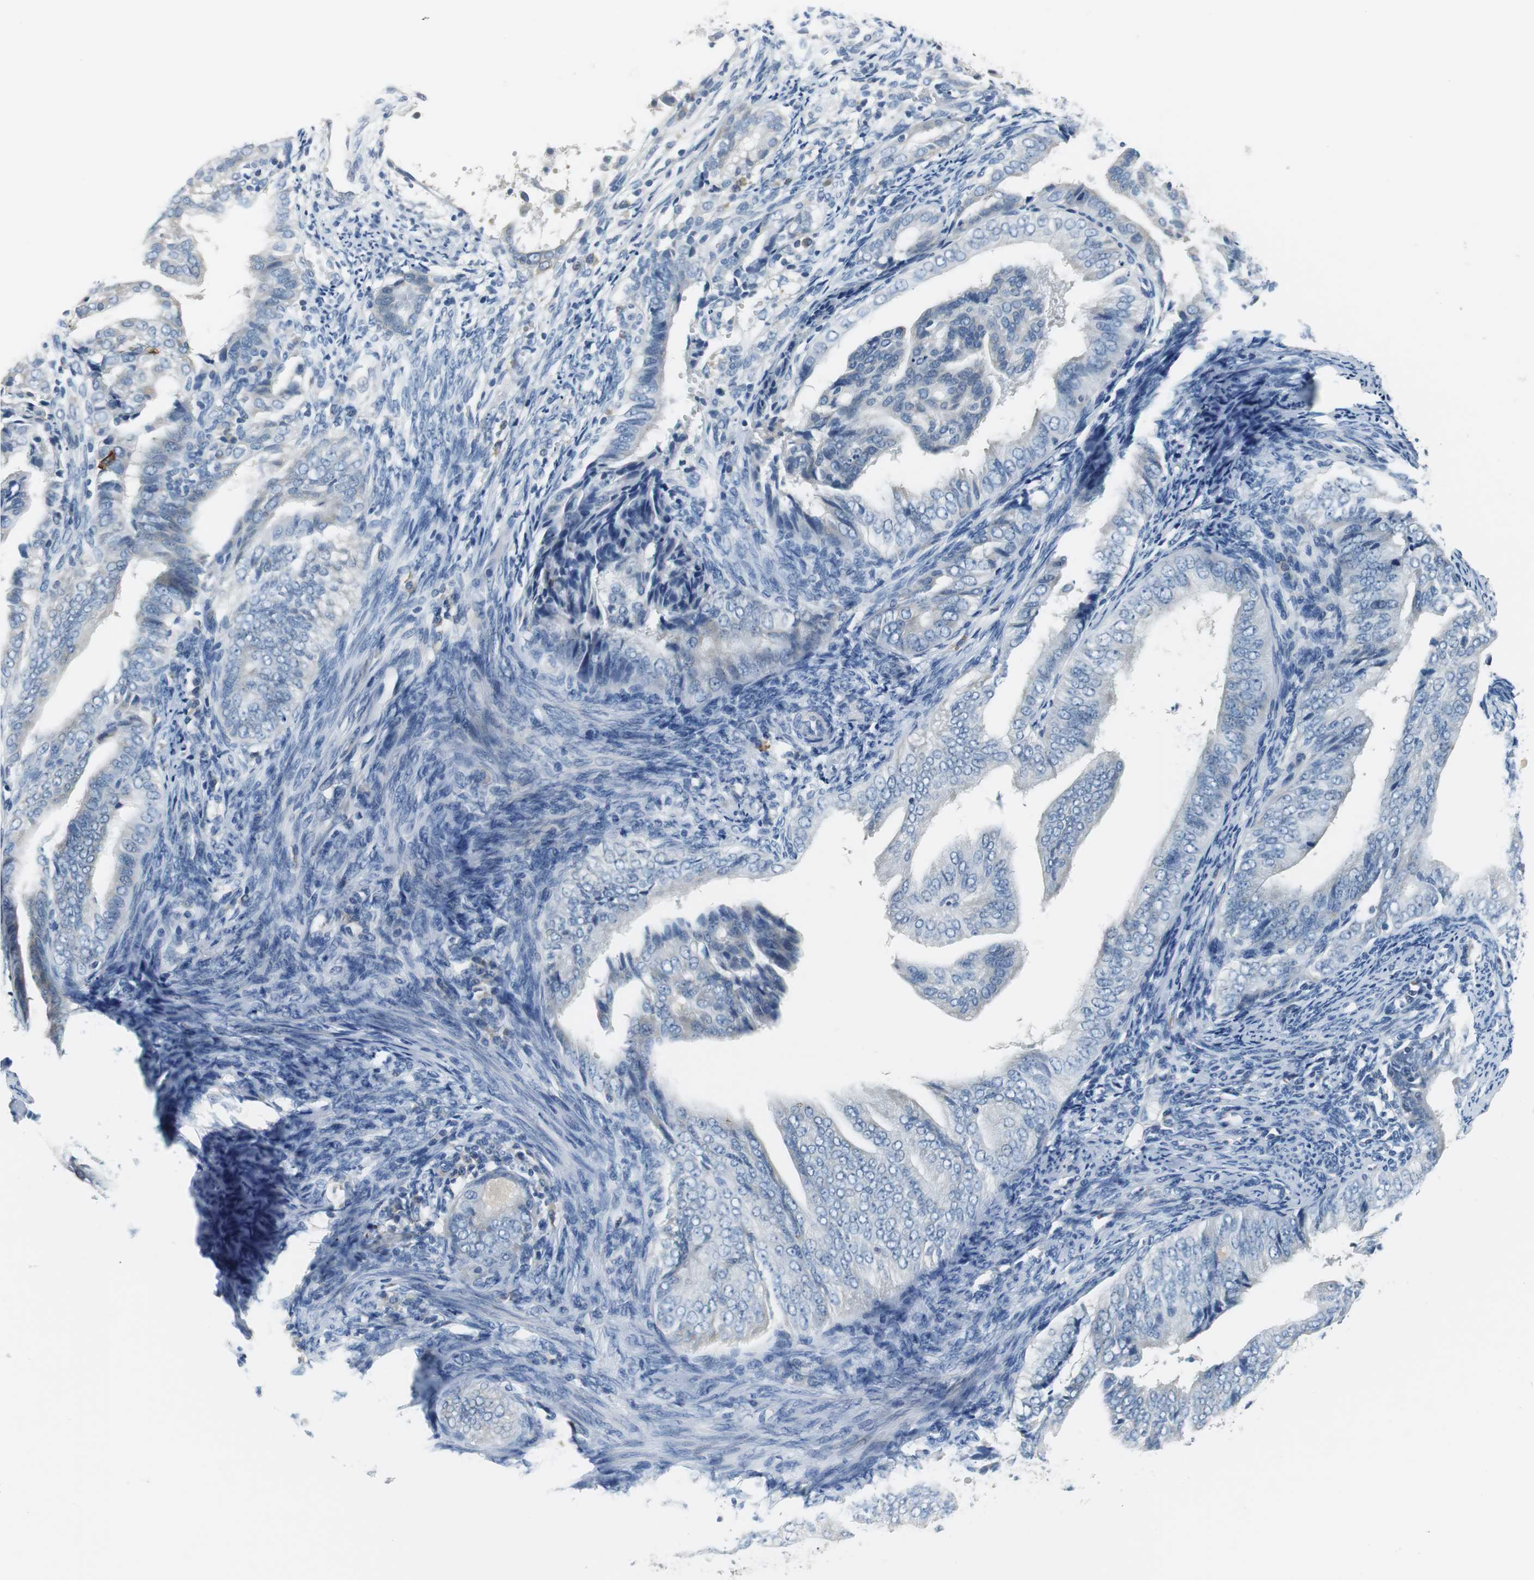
{"staining": {"intensity": "negative", "quantity": "none", "location": "none"}, "tissue": "endometrial cancer", "cell_type": "Tumor cells", "image_type": "cancer", "snomed": [{"axis": "morphology", "description": "Adenocarcinoma, NOS"}, {"axis": "topography", "description": "Endometrium"}], "caption": "Tumor cells are negative for protein expression in human endometrial cancer.", "gene": "GLCCI1", "patient": {"sex": "female", "age": 58}}